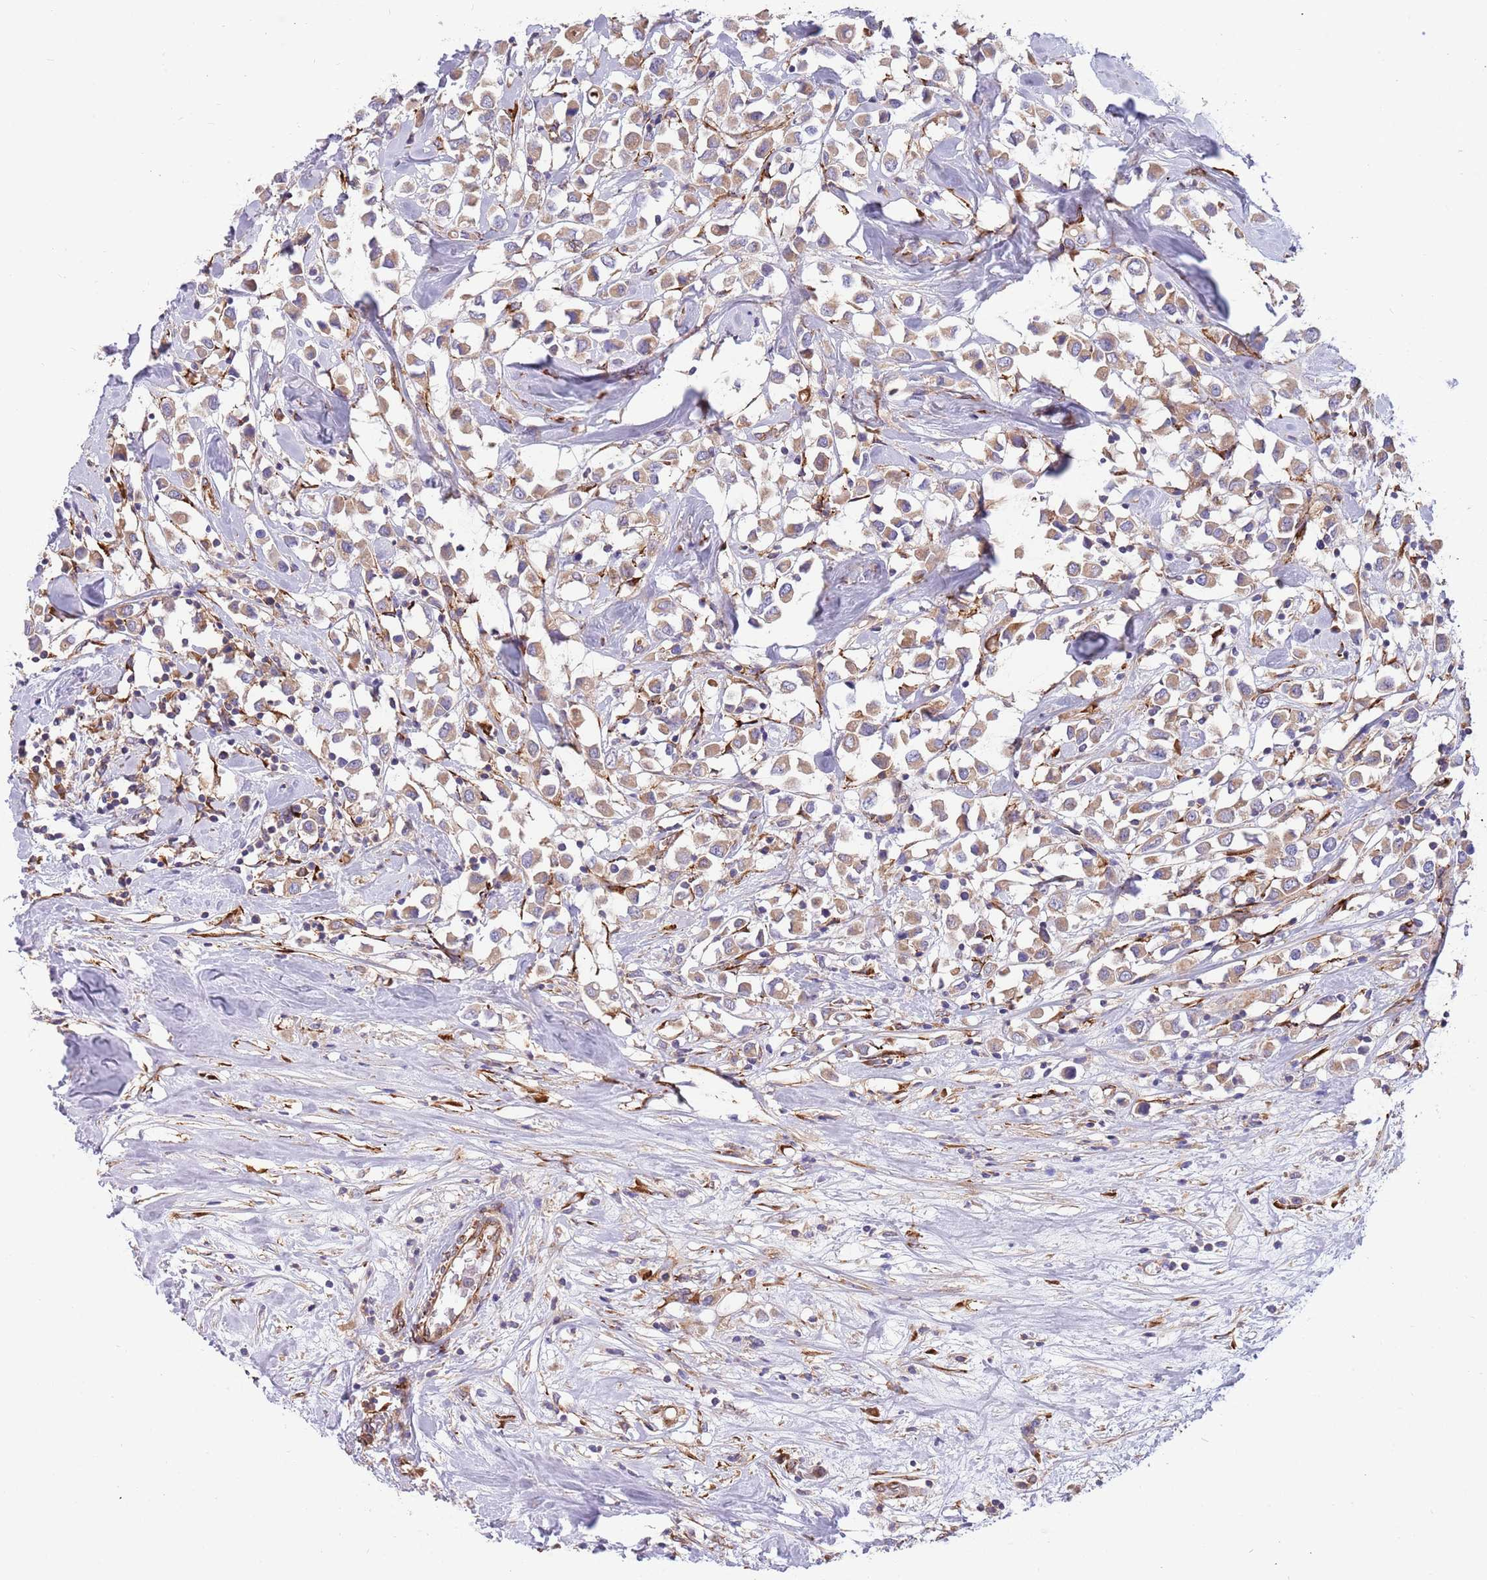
{"staining": {"intensity": "moderate", "quantity": ">75%", "location": "cytoplasmic/membranous"}, "tissue": "breast cancer", "cell_type": "Tumor cells", "image_type": "cancer", "snomed": [{"axis": "morphology", "description": "Duct carcinoma"}, {"axis": "topography", "description": "Breast"}], "caption": "Immunohistochemistry (IHC) (DAB) staining of invasive ductal carcinoma (breast) exhibits moderate cytoplasmic/membranous protein staining in about >75% of tumor cells. (IHC, brightfield microscopy, high magnification).", "gene": "ARMCX6", "patient": {"sex": "female", "age": 61}}